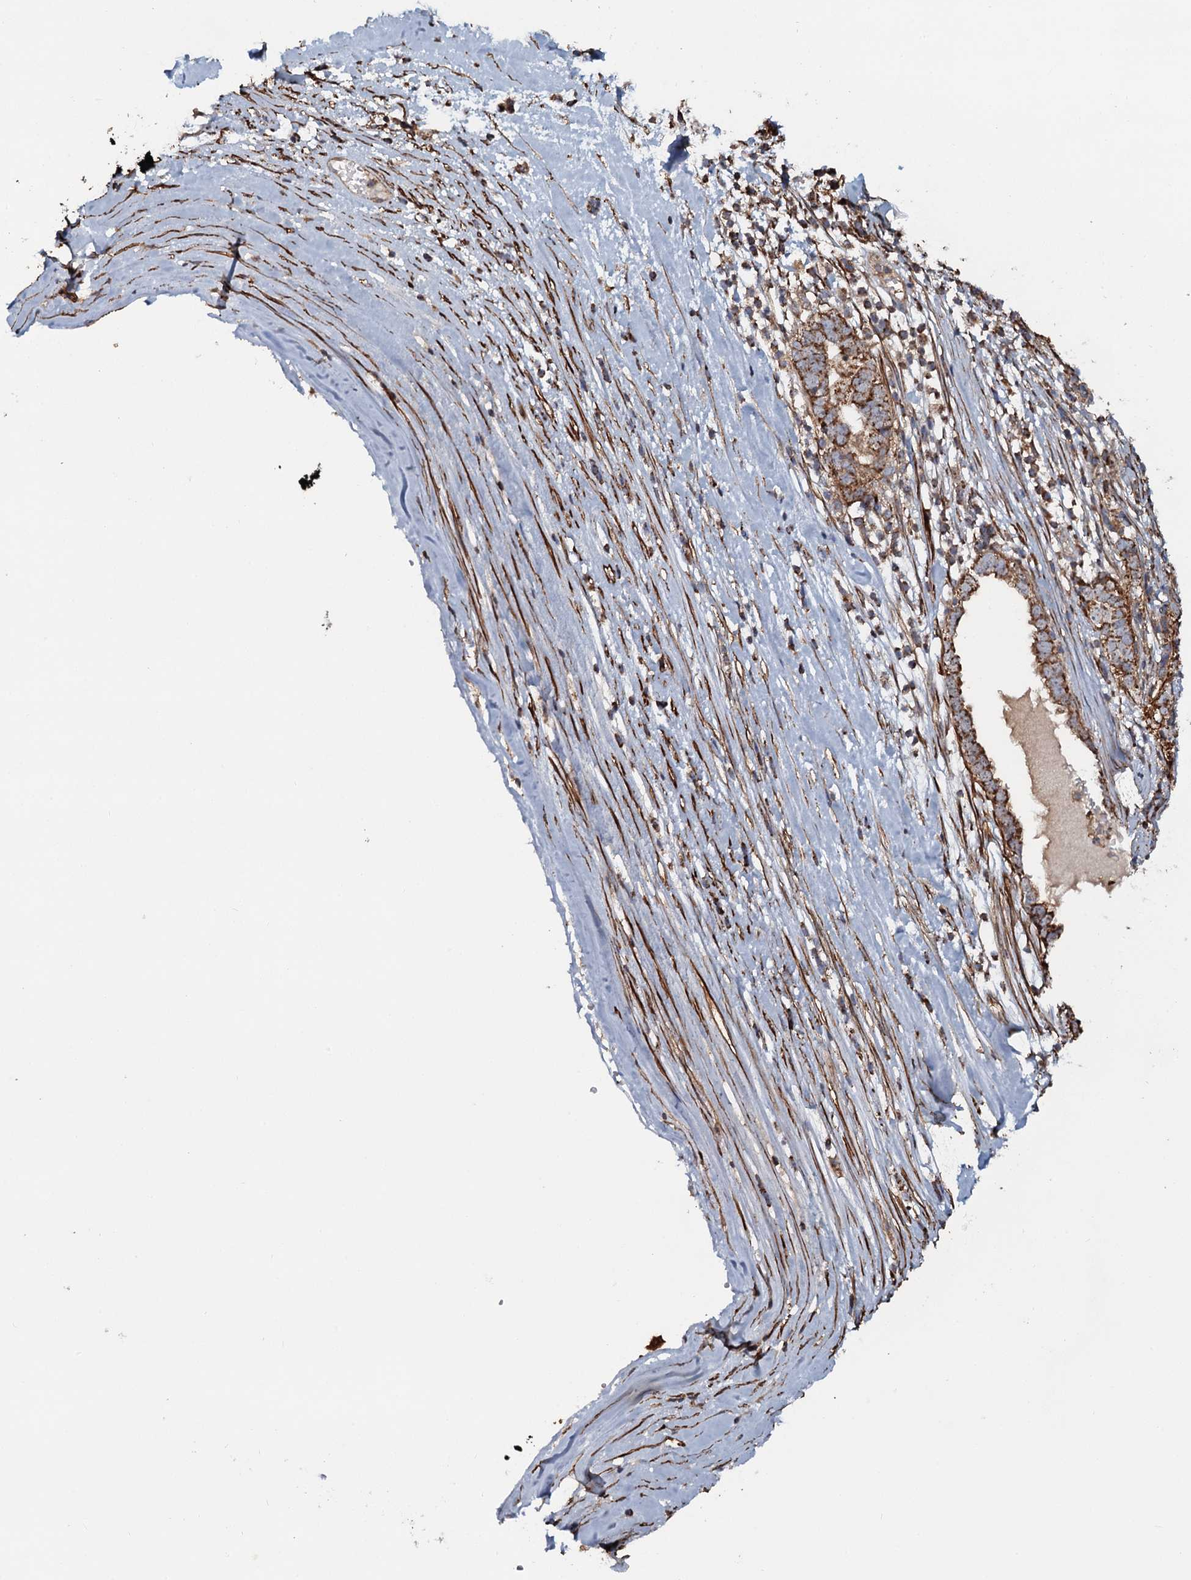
{"staining": {"intensity": "moderate", "quantity": ">75%", "location": "cytoplasmic/membranous"}, "tissue": "ovarian cancer", "cell_type": "Tumor cells", "image_type": "cancer", "snomed": [{"axis": "morphology", "description": "Carcinoma, endometroid"}, {"axis": "topography", "description": "Ovary"}], "caption": "Endometroid carcinoma (ovarian) stained with DAB immunohistochemistry (IHC) exhibits medium levels of moderate cytoplasmic/membranous expression in approximately >75% of tumor cells.", "gene": "VWA8", "patient": {"sex": "female", "age": 62}}